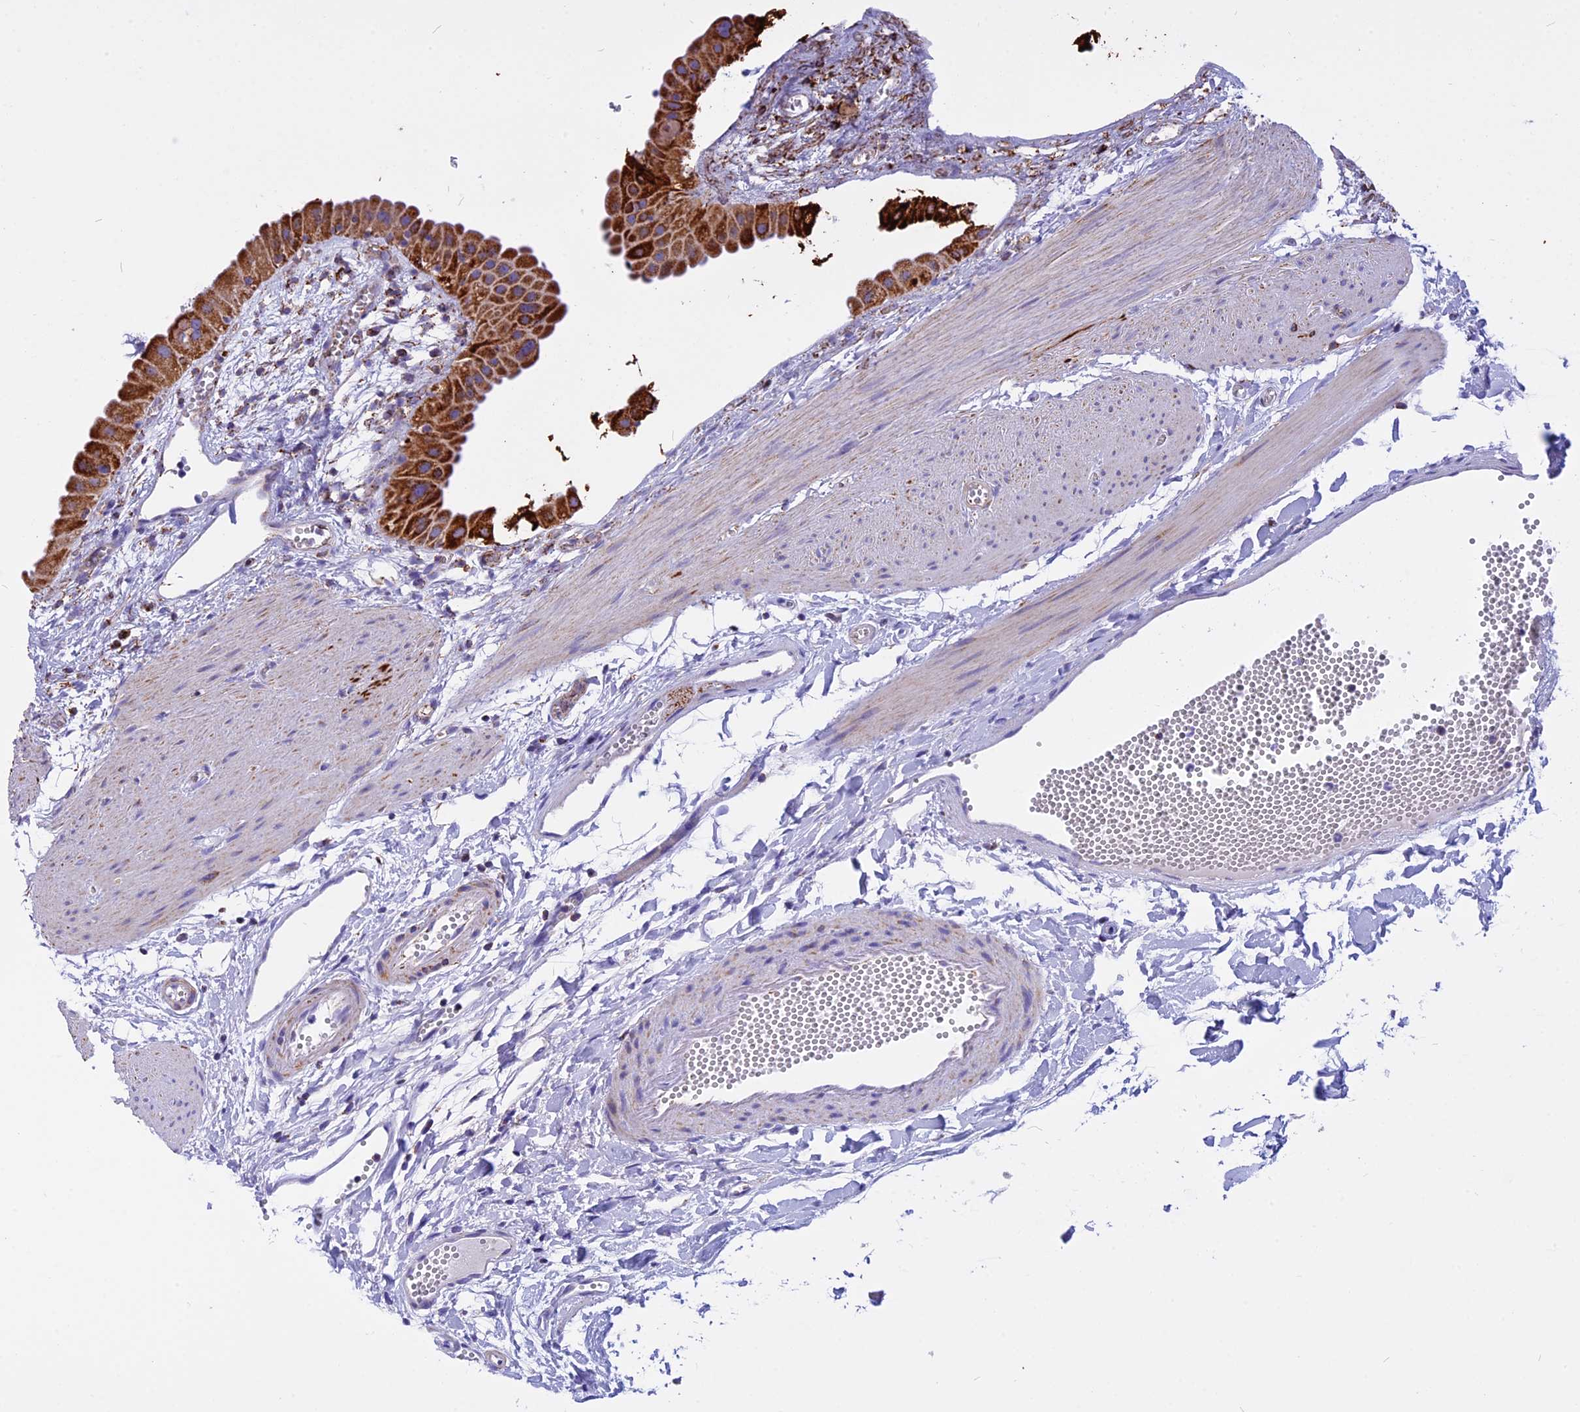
{"staining": {"intensity": "strong", "quantity": ">75%", "location": "cytoplasmic/membranous"}, "tissue": "gallbladder", "cell_type": "Glandular cells", "image_type": "normal", "snomed": [{"axis": "morphology", "description": "Normal tissue, NOS"}, {"axis": "topography", "description": "Gallbladder"}], "caption": "Protein expression analysis of normal human gallbladder reveals strong cytoplasmic/membranous staining in approximately >75% of glandular cells. The staining was performed using DAB, with brown indicating positive protein expression. Nuclei are stained blue with hematoxylin.", "gene": "VDAC2", "patient": {"sex": "female", "age": 64}}